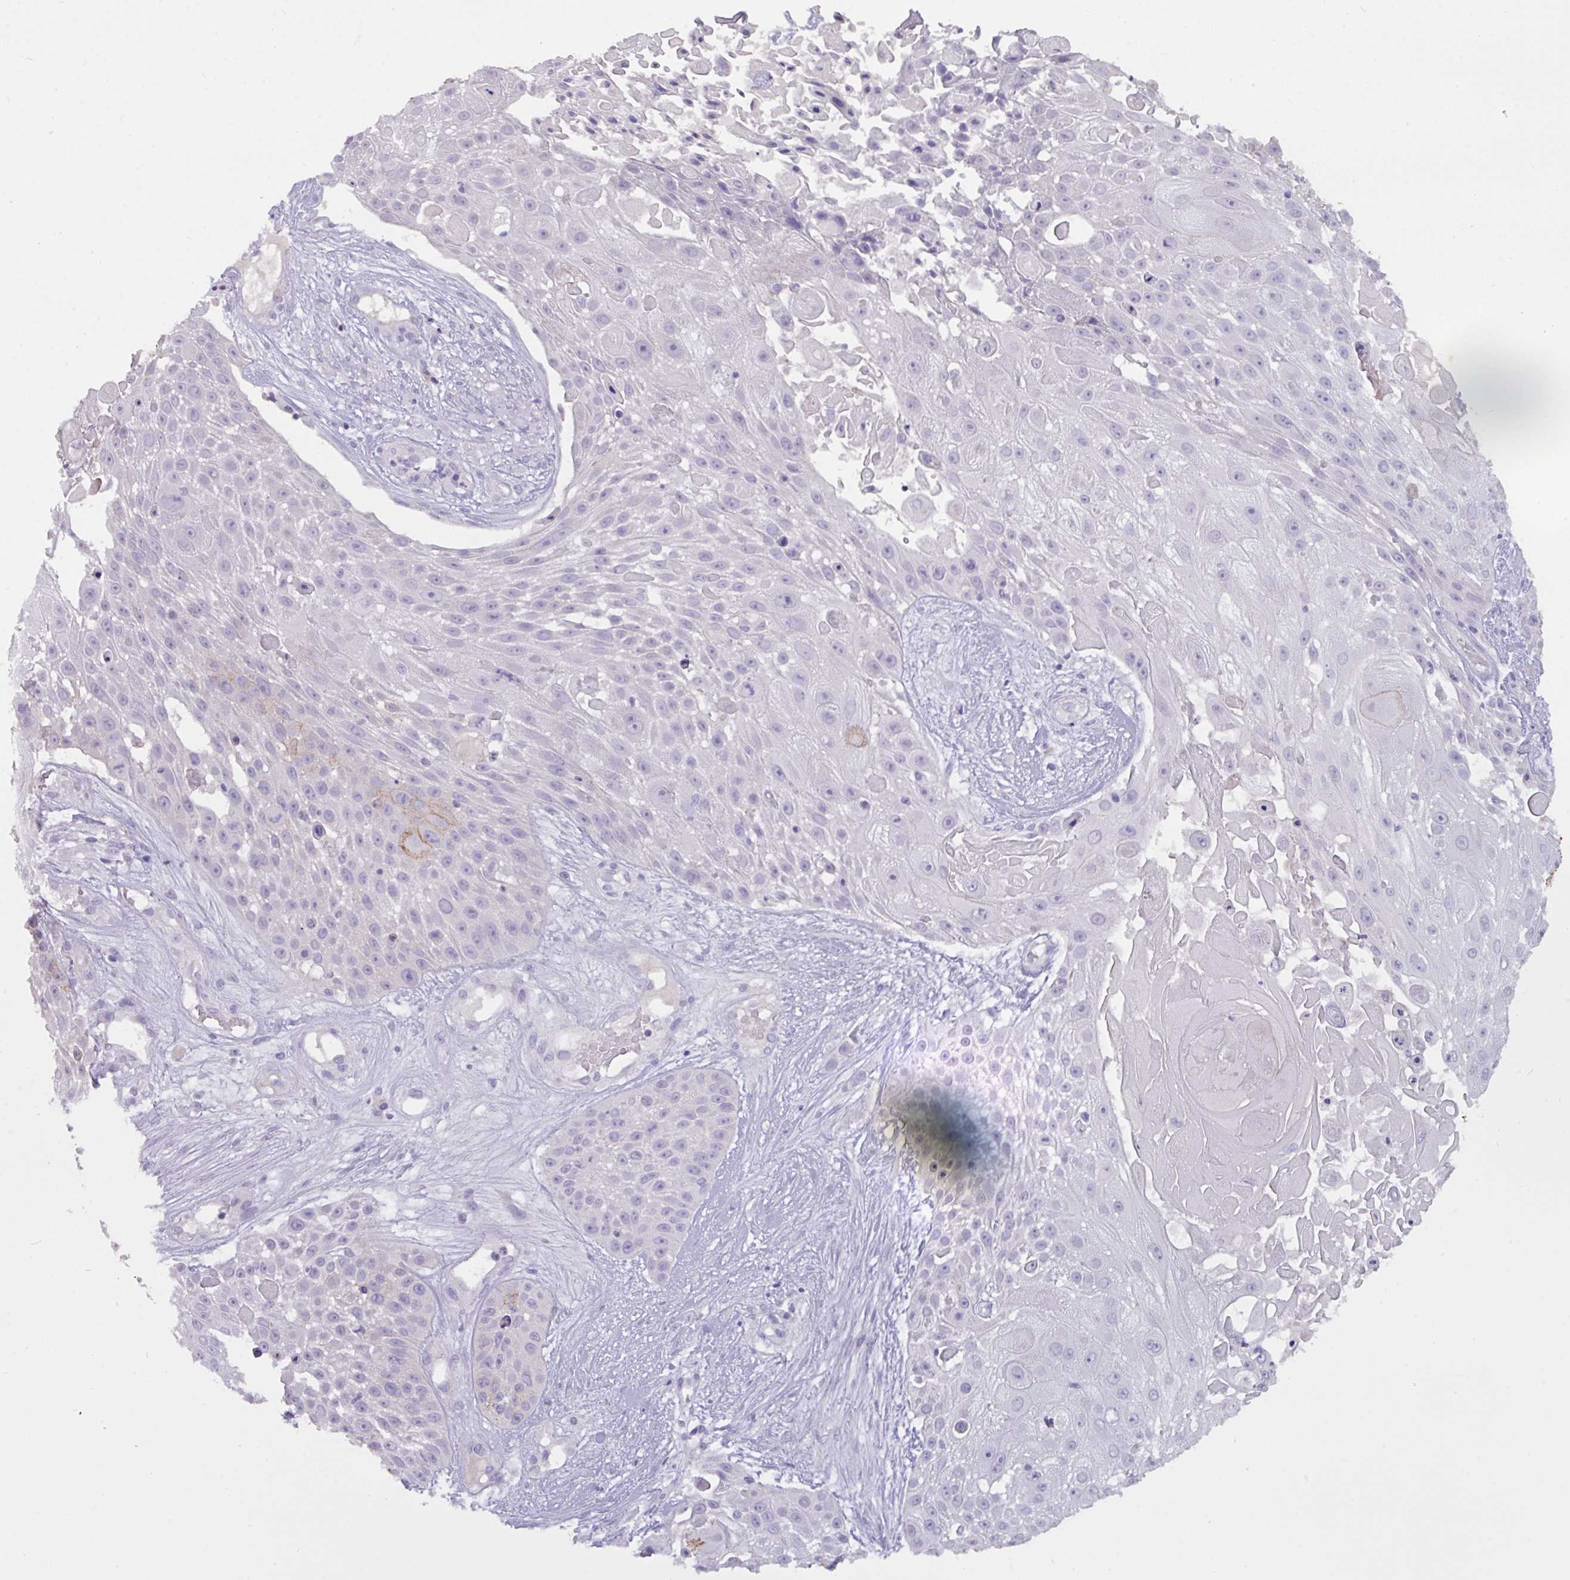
{"staining": {"intensity": "negative", "quantity": "none", "location": "none"}, "tissue": "skin cancer", "cell_type": "Tumor cells", "image_type": "cancer", "snomed": [{"axis": "morphology", "description": "Squamous cell carcinoma, NOS"}, {"axis": "topography", "description": "Skin"}], "caption": "A micrograph of human skin cancer (squamous cell carcinoma) is negative for staining in tumor cells. Nuclei are stained in blue.", "gene": "EPCAM", "patient": {"sex": "female", "age": 86}}